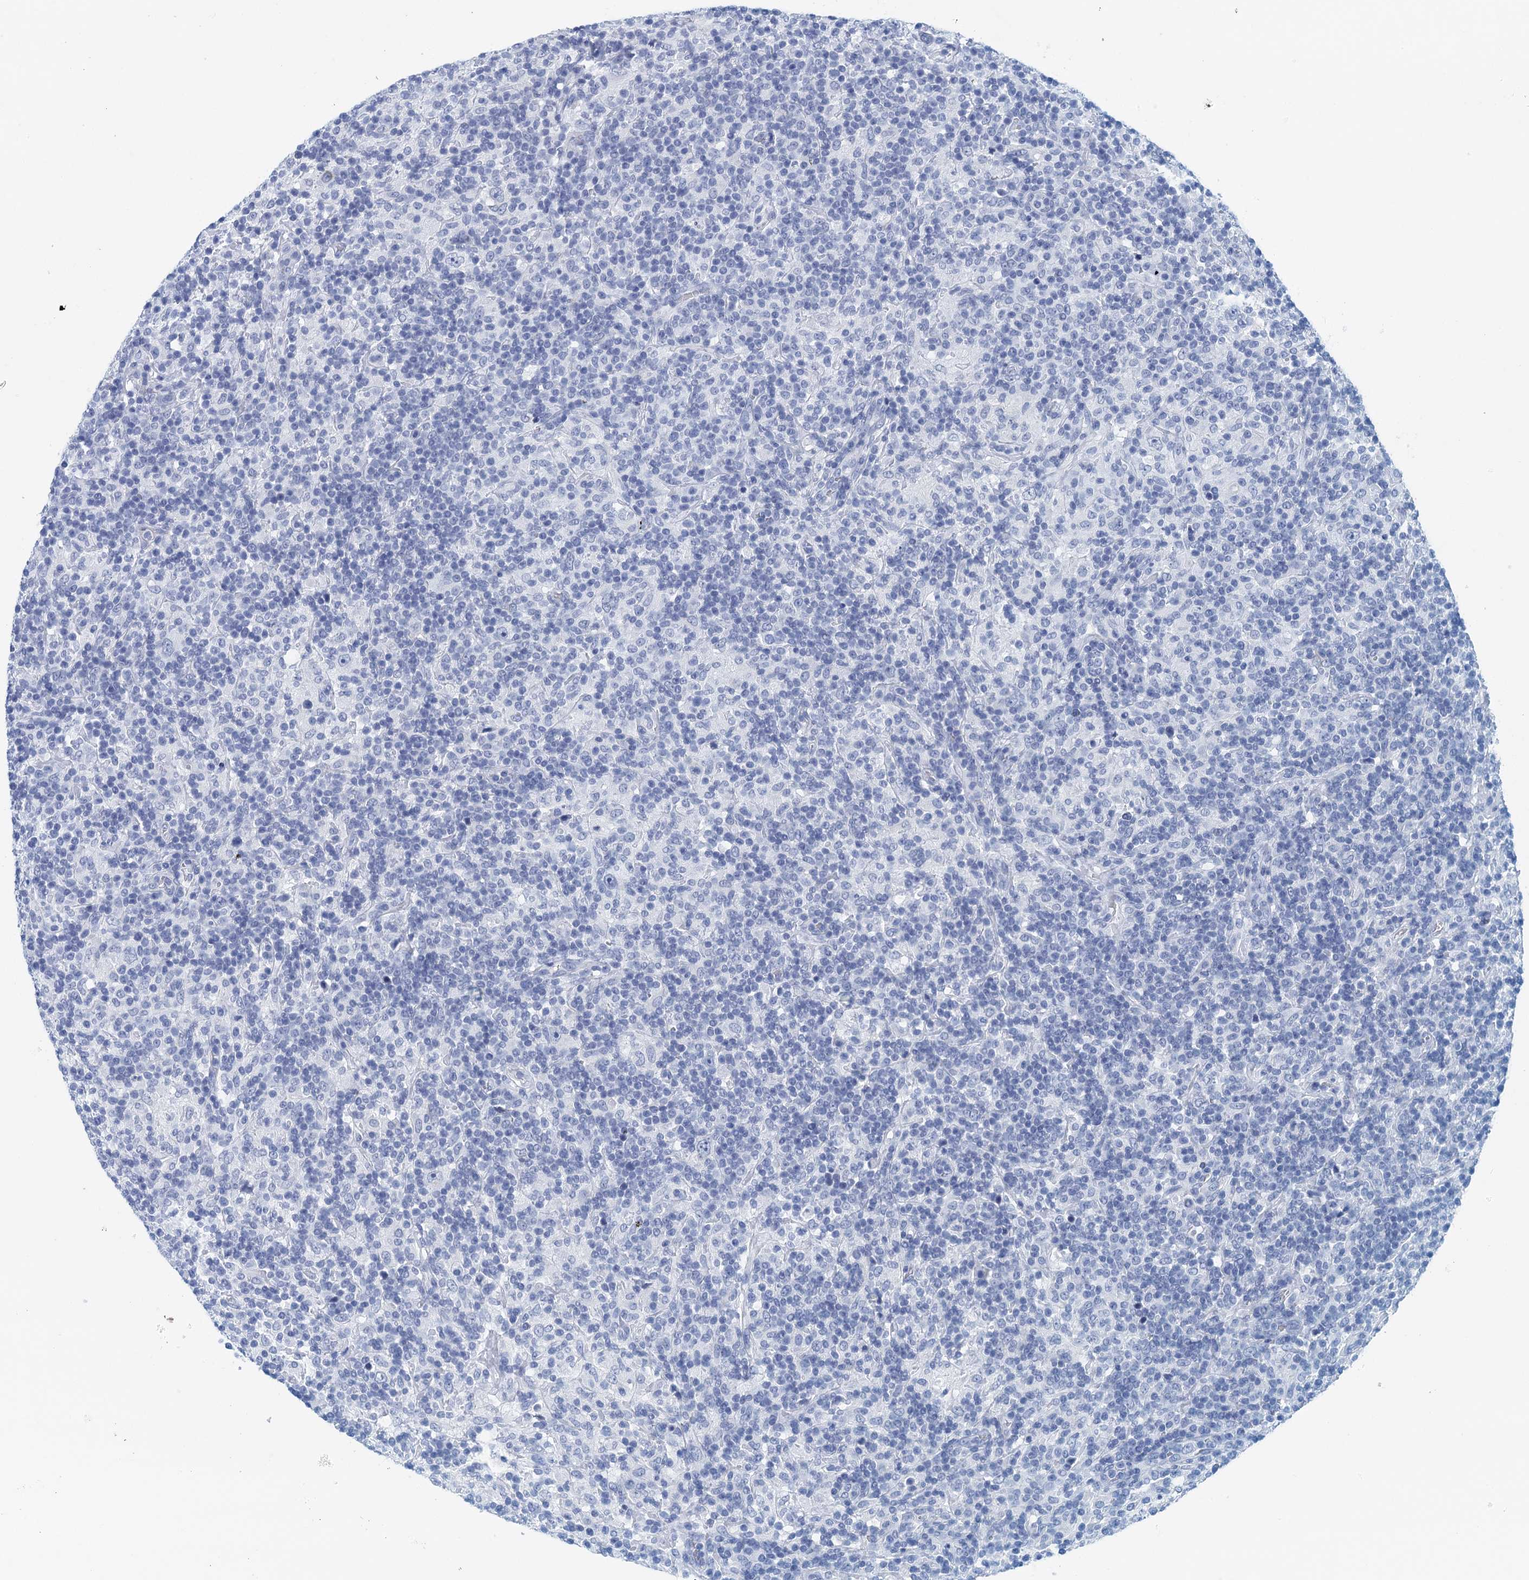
{"staining": {"intensity": "negative", "quantity": "none", "location": "none"}, "tissue": "lymphoma", "cell_type": "Tumor cells", "image_type": "cancer", "snomed": [{"axis": "morphology", "description": "Hodgkin's disease, NOS"}, {"axis": "topography", "description": "Lymph node"}], "caption": "Immunohistochemical staining of Hodgkin's disease shows no significant staining in tumor cells.", "gene": "CYP51A1", "patient": {"sex": "male", "age": 70}}